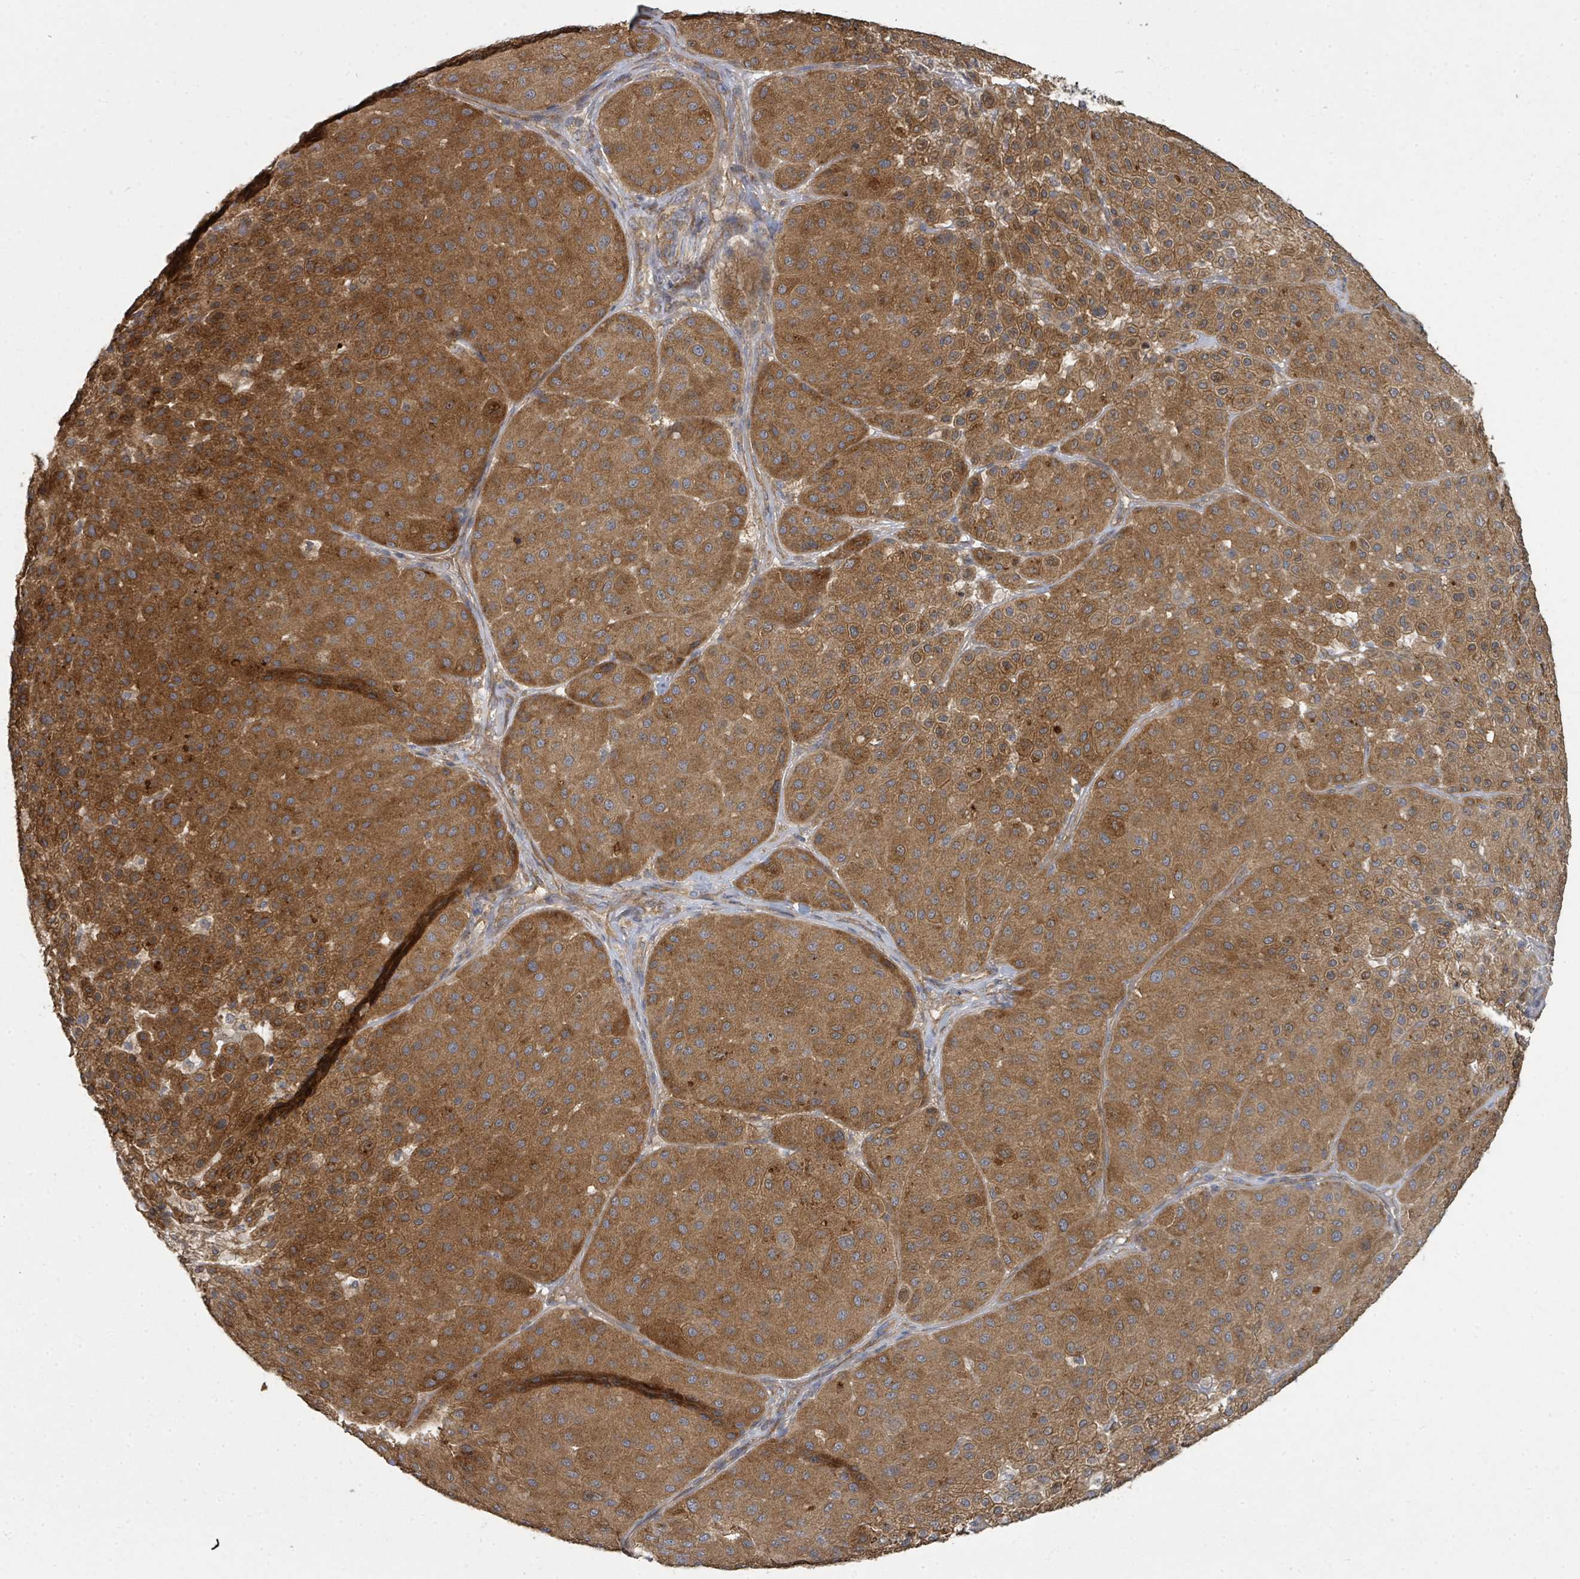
{"staining": {"intensity": "strong", "quantity": ">75%", "location": "cytoplasmic/membranous"}, "tissue": "melanoma", "cell_type": "Tumor cells", "image_type": "cancer", "snomed": [{"axis": "morphology", "description": "Malignant melanoma, Metastatic site"}, {"axis": "topography", "description": "Smooth muscle"}], "caption": "Immunohistochemical staining of malignant melanoma (metastatic site) reveals high levels of strong cytoplasmic/membranous protein staining in approximately >75% of tumor cells.", "gene": "WDFY1", "patient": {"sex": "male", "age": 41}}